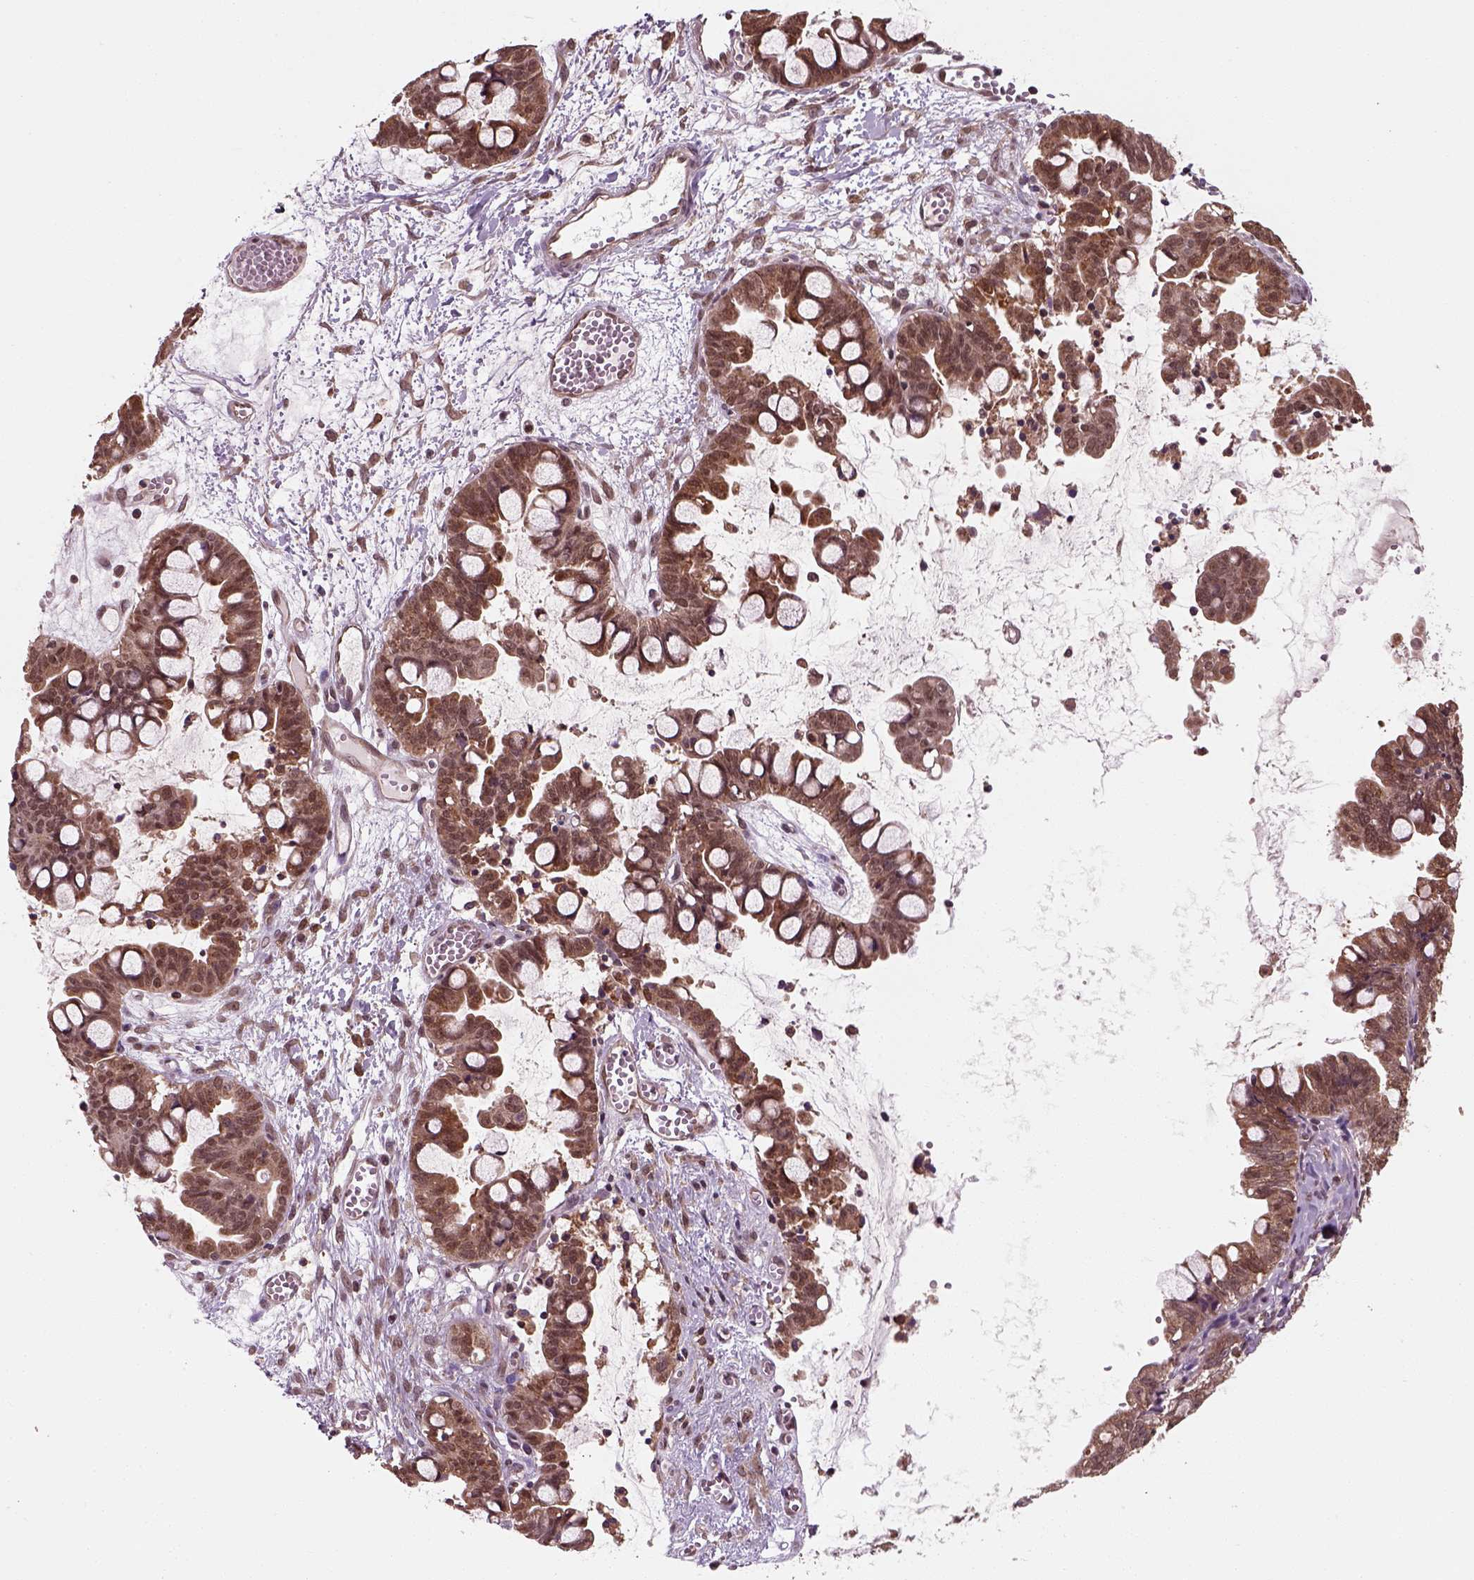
{"staining": {"intensity": "strong", "quantity": ">75%", "location": "cytoplasmic/membranous,nuclear"}, "tissue": "ovarian cancer", "cell_type": "Tumor cells", "image_type": "cancer", "snomed": [{"axis": "morphology", "description": "Cystadenocarcinoma, mucinous, NOS"}, {"axis": "topography", "description": "Ovary"}], "caption": "Immunohistochemical staining of mucinous cystadenocarcinoma (ovarian) shows high levels of strong cytoplasmic/membranous and nuclear protein positivity in about >75% of tumor cells.", "gene": "NUDT9", "patient": {"sex": "female", "age": 63}}